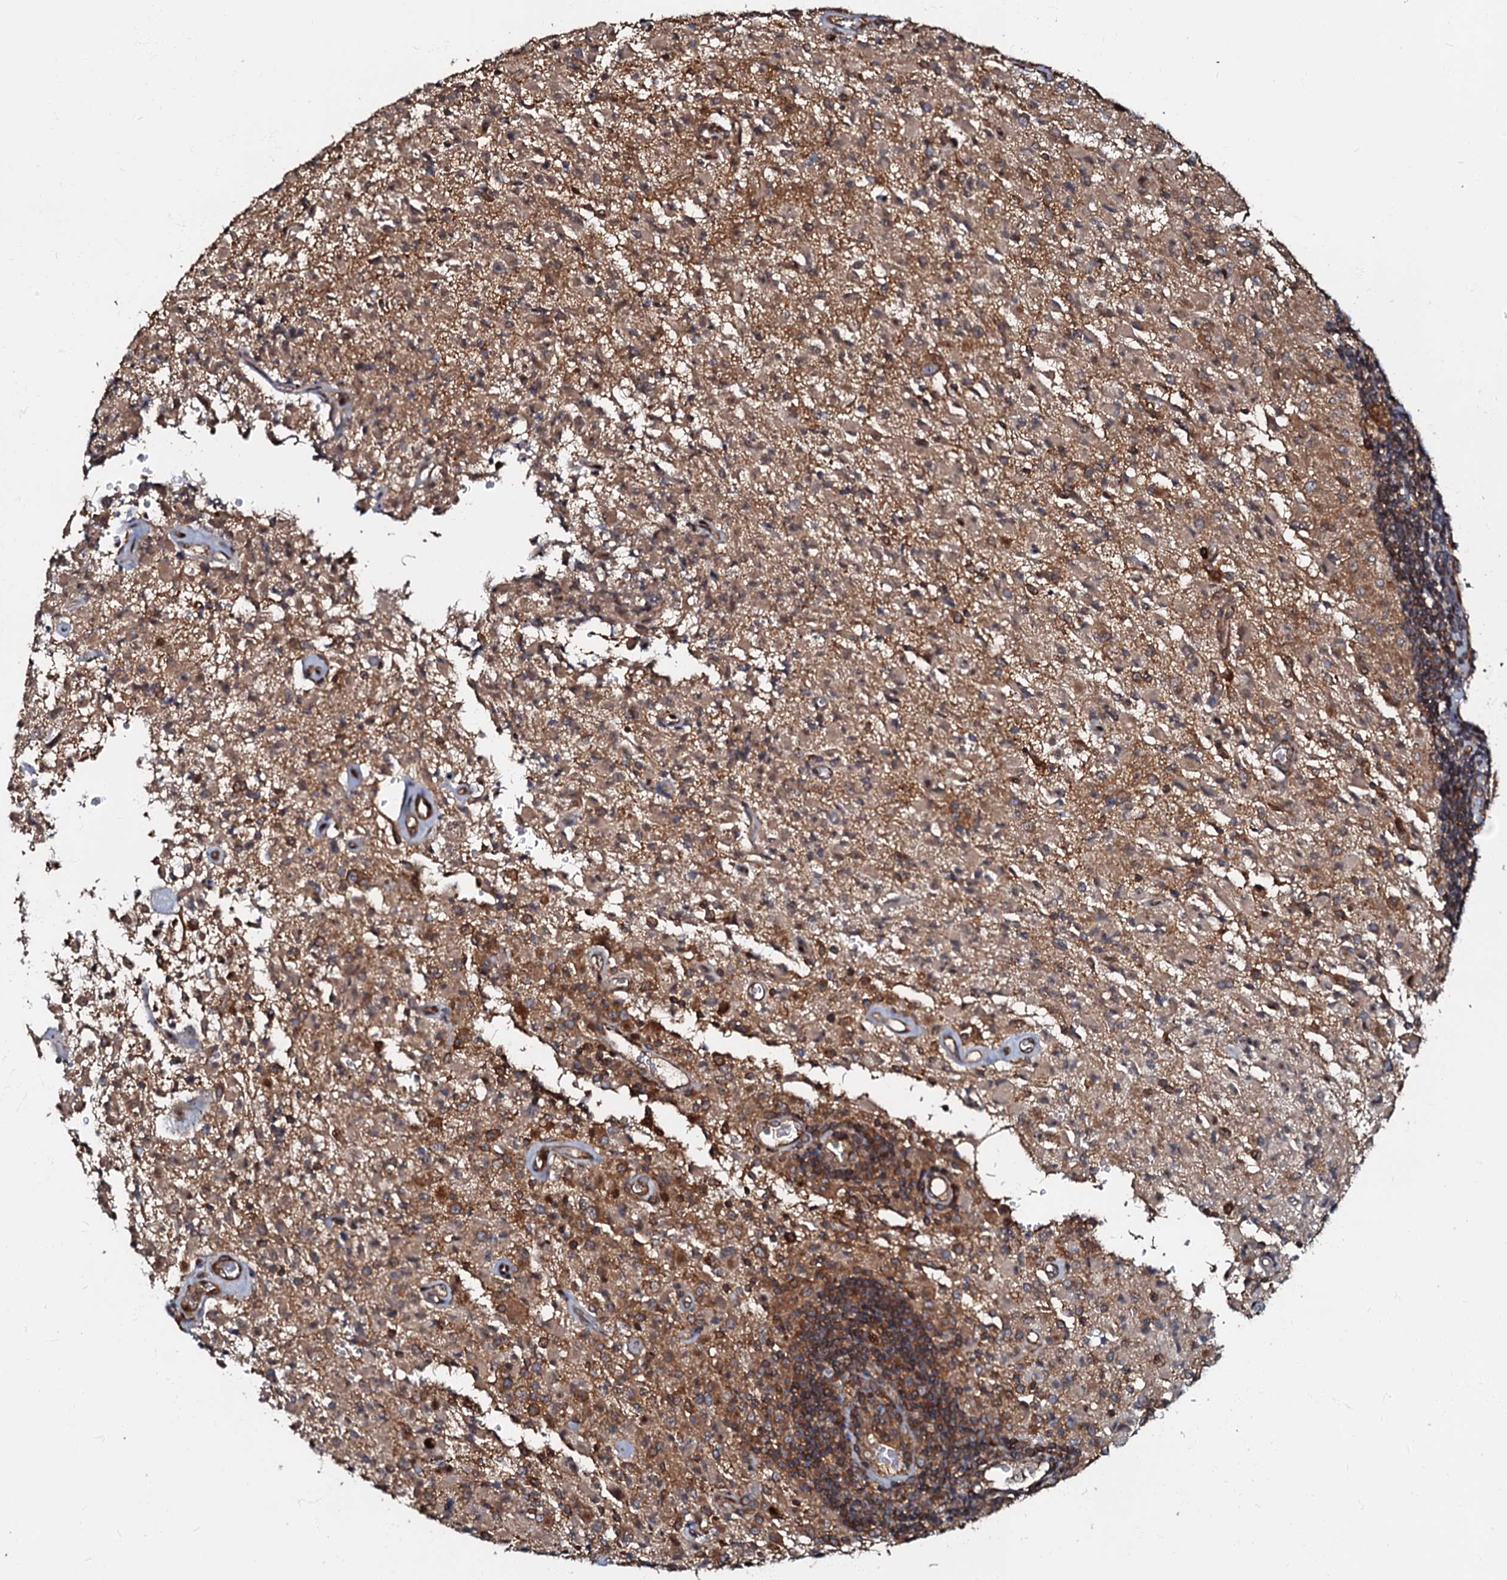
{"staining": {"intensity": "moderate", "quantity": "25%-75%", "location": "cytoplasmic/membranous"}, "tissue": "glioma", "cell_type": "Tumor cells", "image_type": "cancer", "snomed": [{"axis": "morphology", "description": "Glioma, malignant, High grade"}, {"axis": "topography", "description": "Brain"}], "caption": "Immunohistochemistry (DAB (3,3'-diaminobenzidine)) staining of human glioma reveals moderate cytoplasmic/membranous protein positivity in approximately 25%-75% of tumor cells.", "gene": "OSBP", "patient": {"sex": "female", "age": 57}}